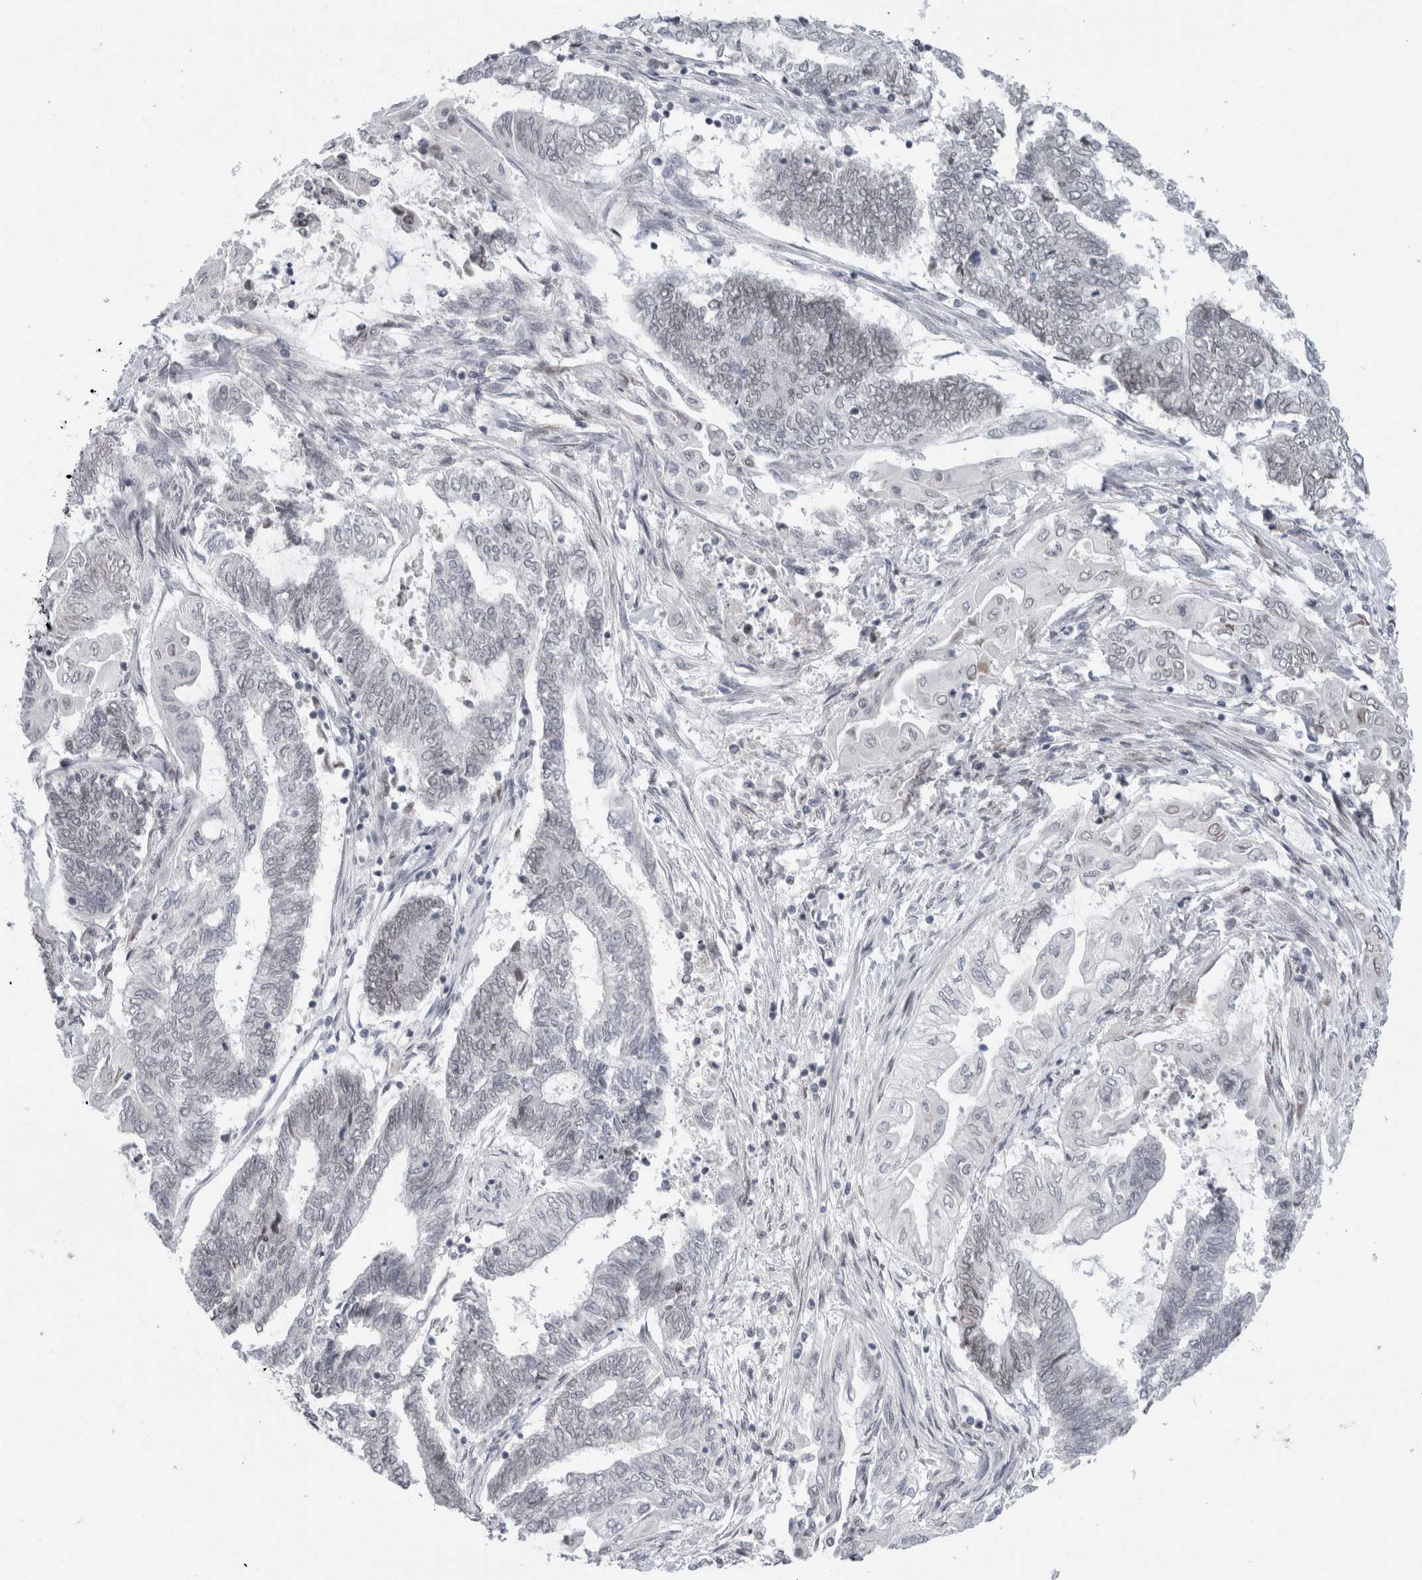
{"staining": {"intensity": "negative", "quantity": "none", "location": "none"}, "tissue": "endometrial cancer", "cell_type": "Tumor cells", "image_type": "cancer", "snomed": [{"axis": "morphology", "description": "Adenocarcinoma, NOS"}, {"axis": "topography", "description": "Uterus"}, {"axis": "topography", "description": "Endometrium"}], "caption": "Histopathology image shows no significant protein staining in tumor cells of endometrial cancer (adenocarcinoma). (DAB immunohistochemistry with hematoxylin counter stain).", "gene": "ZNF770", "patient": {"sex": "female", "age": 70}}